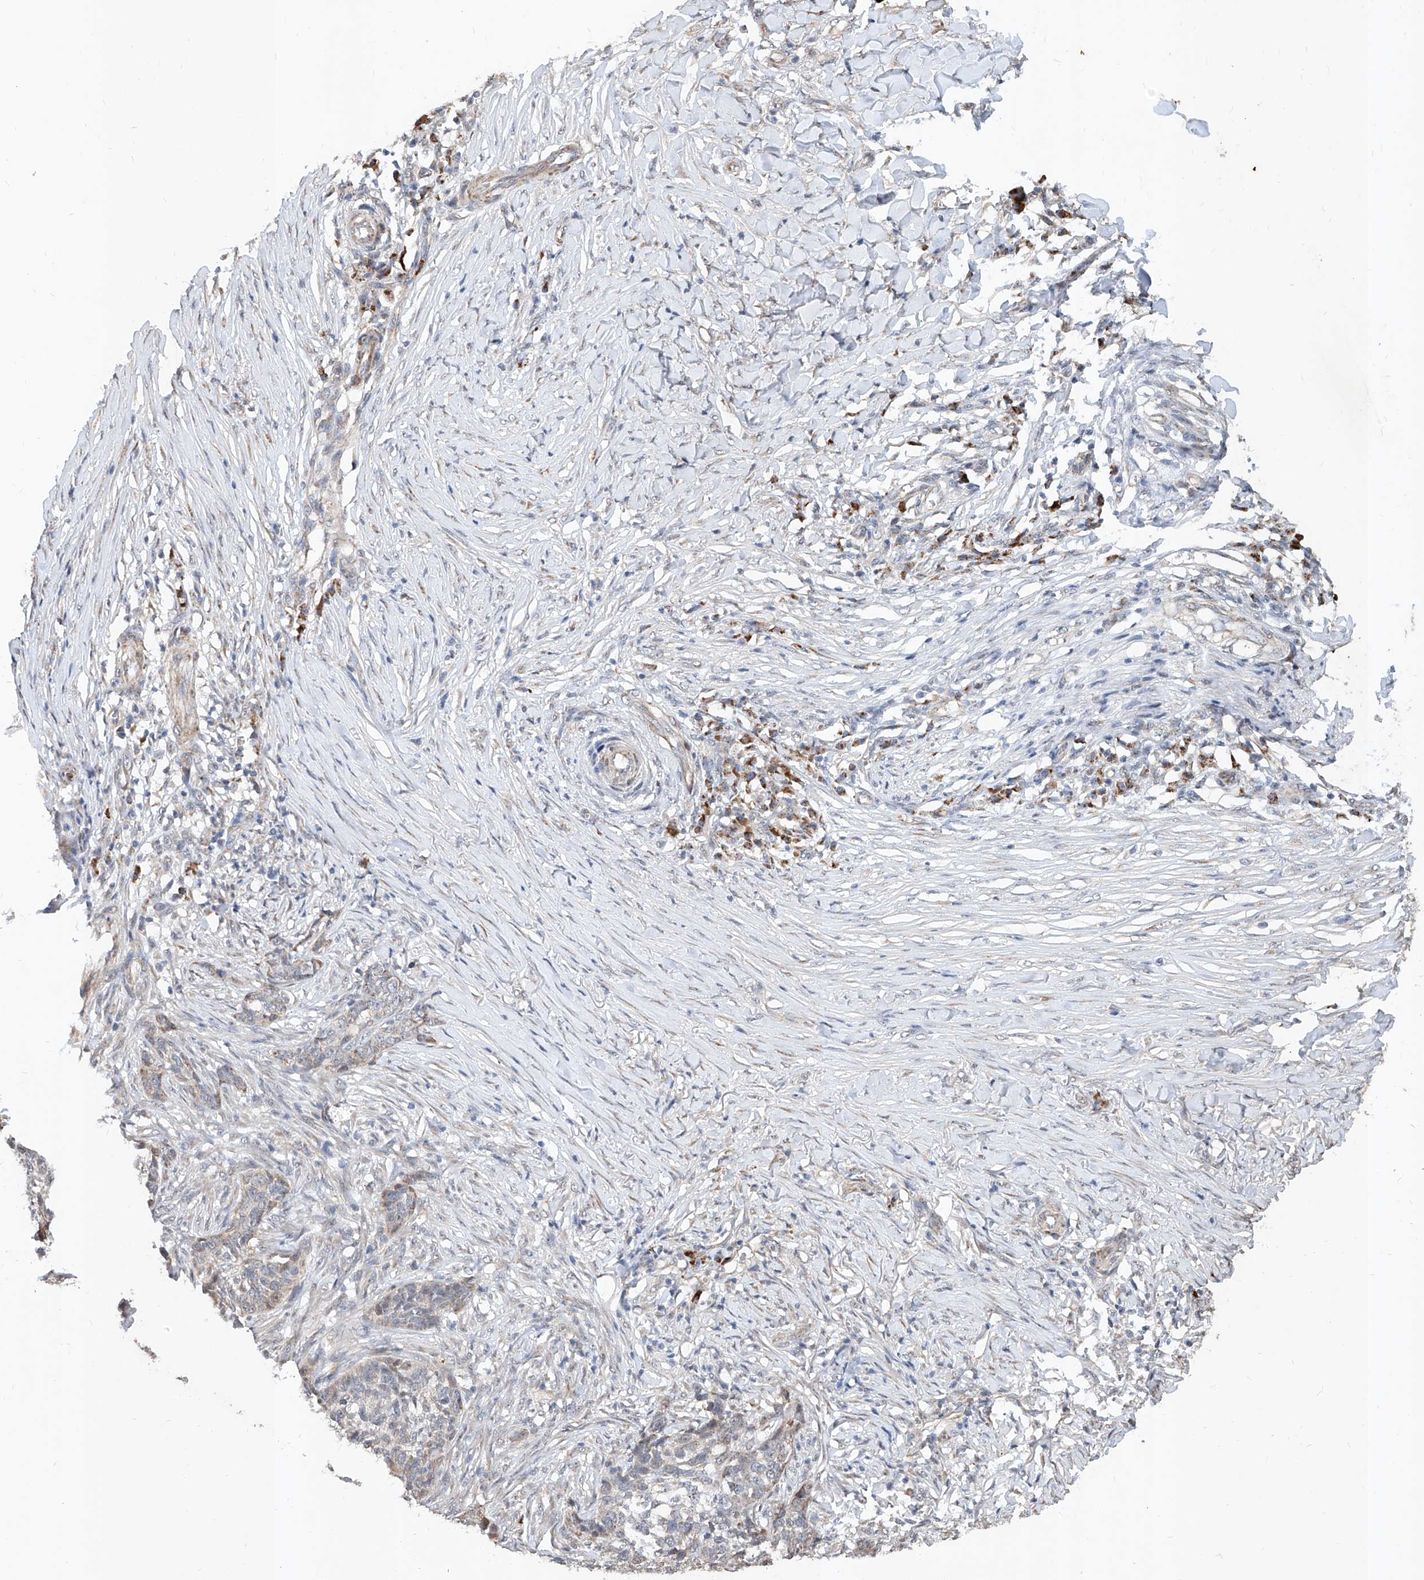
{"staining": {"intensity": "moderate", "quantity": "<25%", "location": "cytoplasmic/membranous"}, "tissue": "skin cancer", "cell_type": "Tumor cells", "image_type": "cancer", "snomed": [{"axis": "morphology", "description": "Basal cell carcinoma"}, {"axis": "topography", "description": "Skin"}], "caption": "There is low levels of moderate cytoplasmic/membranous staining in tumor cells of skin cancer, as demonstrated by immunohistochemical staining (brown color).", "gene": "MFSD4B", "patient": {"sex": "male", "age": 85}}